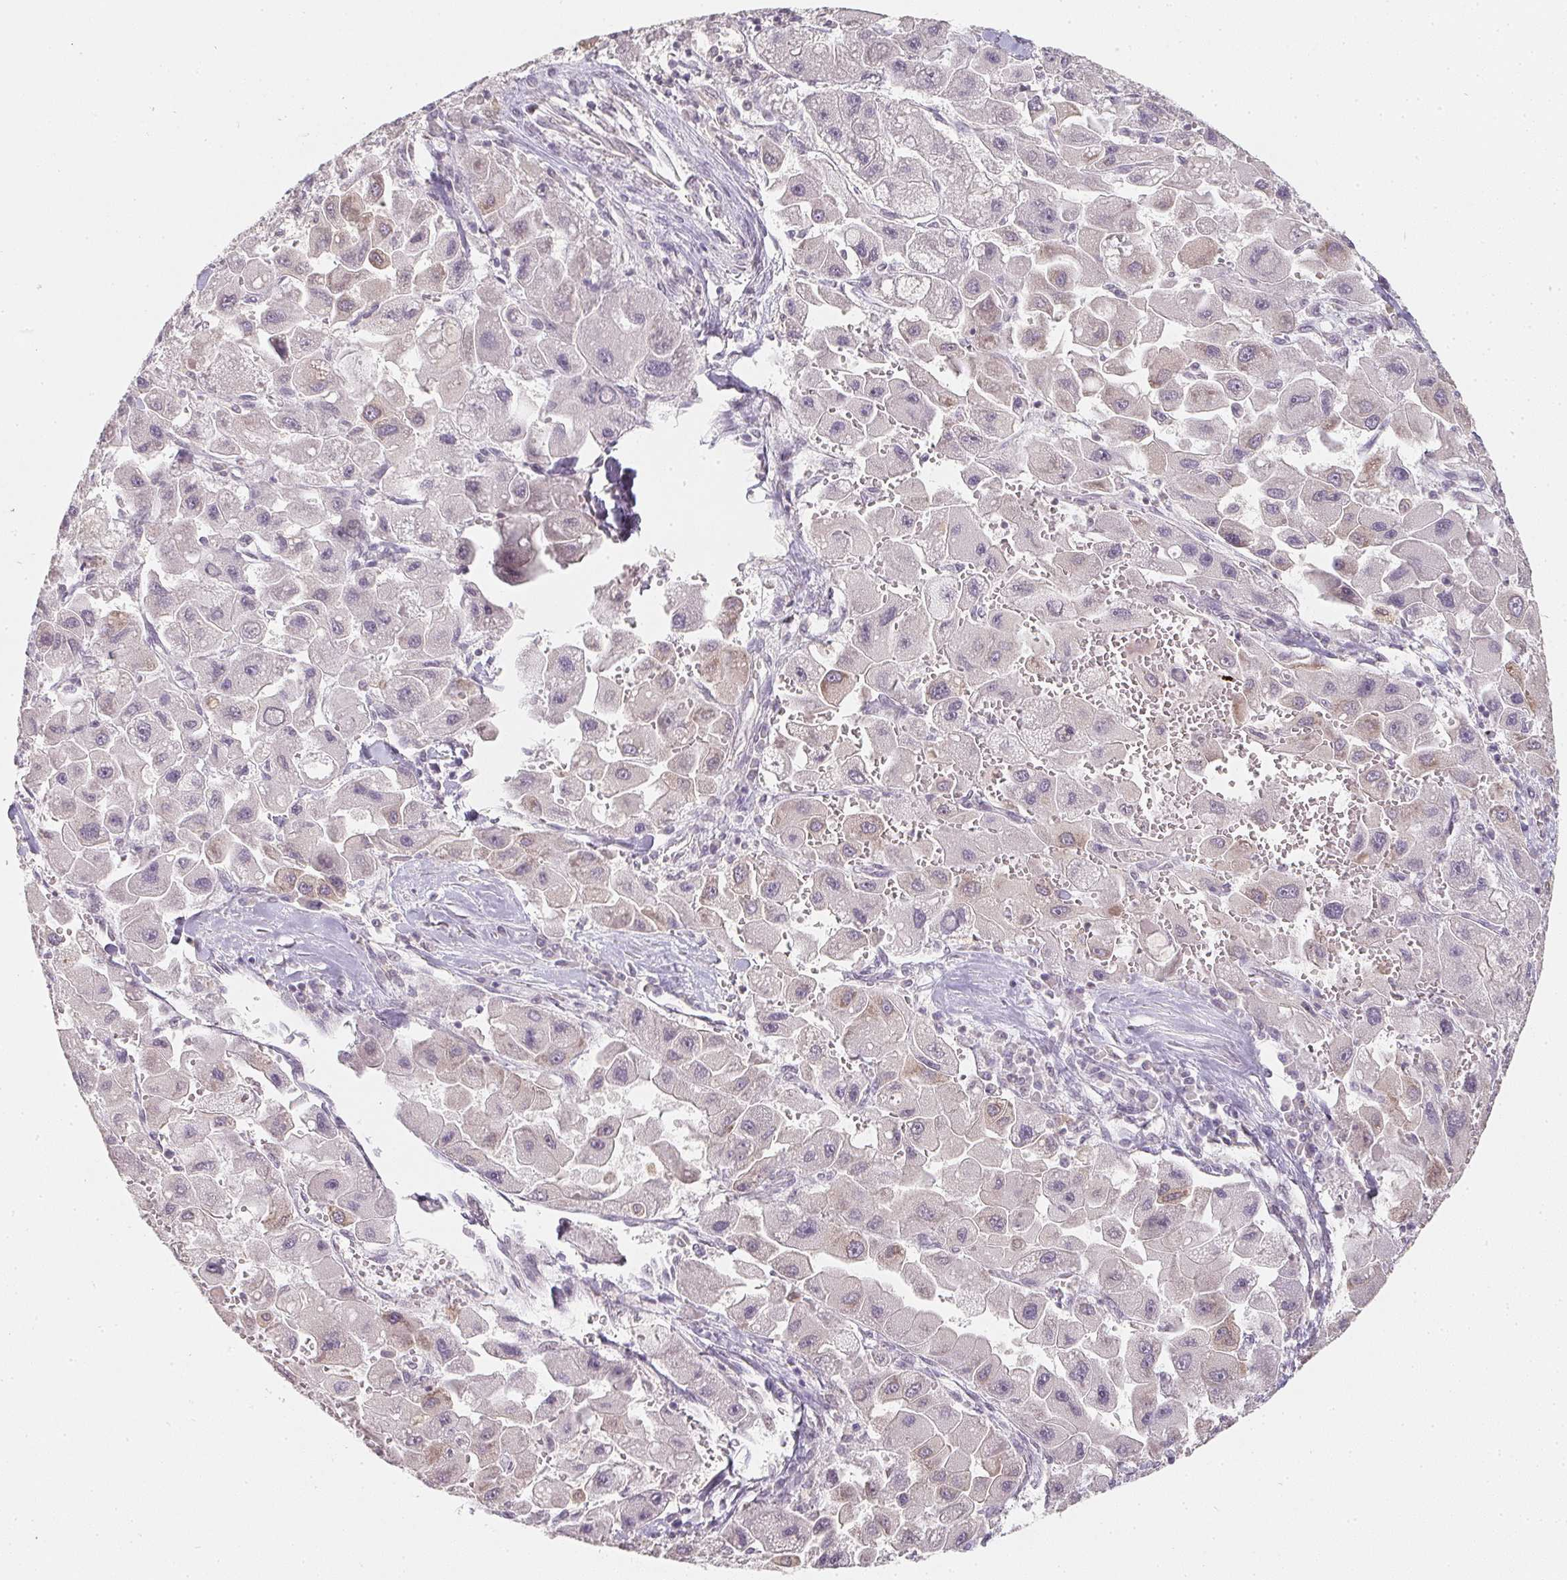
{"staining": {"intensity": "negative", "quantity": "none", "location": "none"}, "tissue": "liver cancer", "cell_type": "Tumor cells", "image_type": "cancer", "snomed": [{"axis": "morphology", "description": "Carcinoma, Hepatocellular, NOS"}, {"axis": "topography", "description": "Liver"}], "caption": "This is a photomicrograph of IHC staining of hepatocellular carcinoma (liver), which shows no expression in tumor cells.", "gene": "SOAT1", "patient": {"sex": "male", "age": 24}}